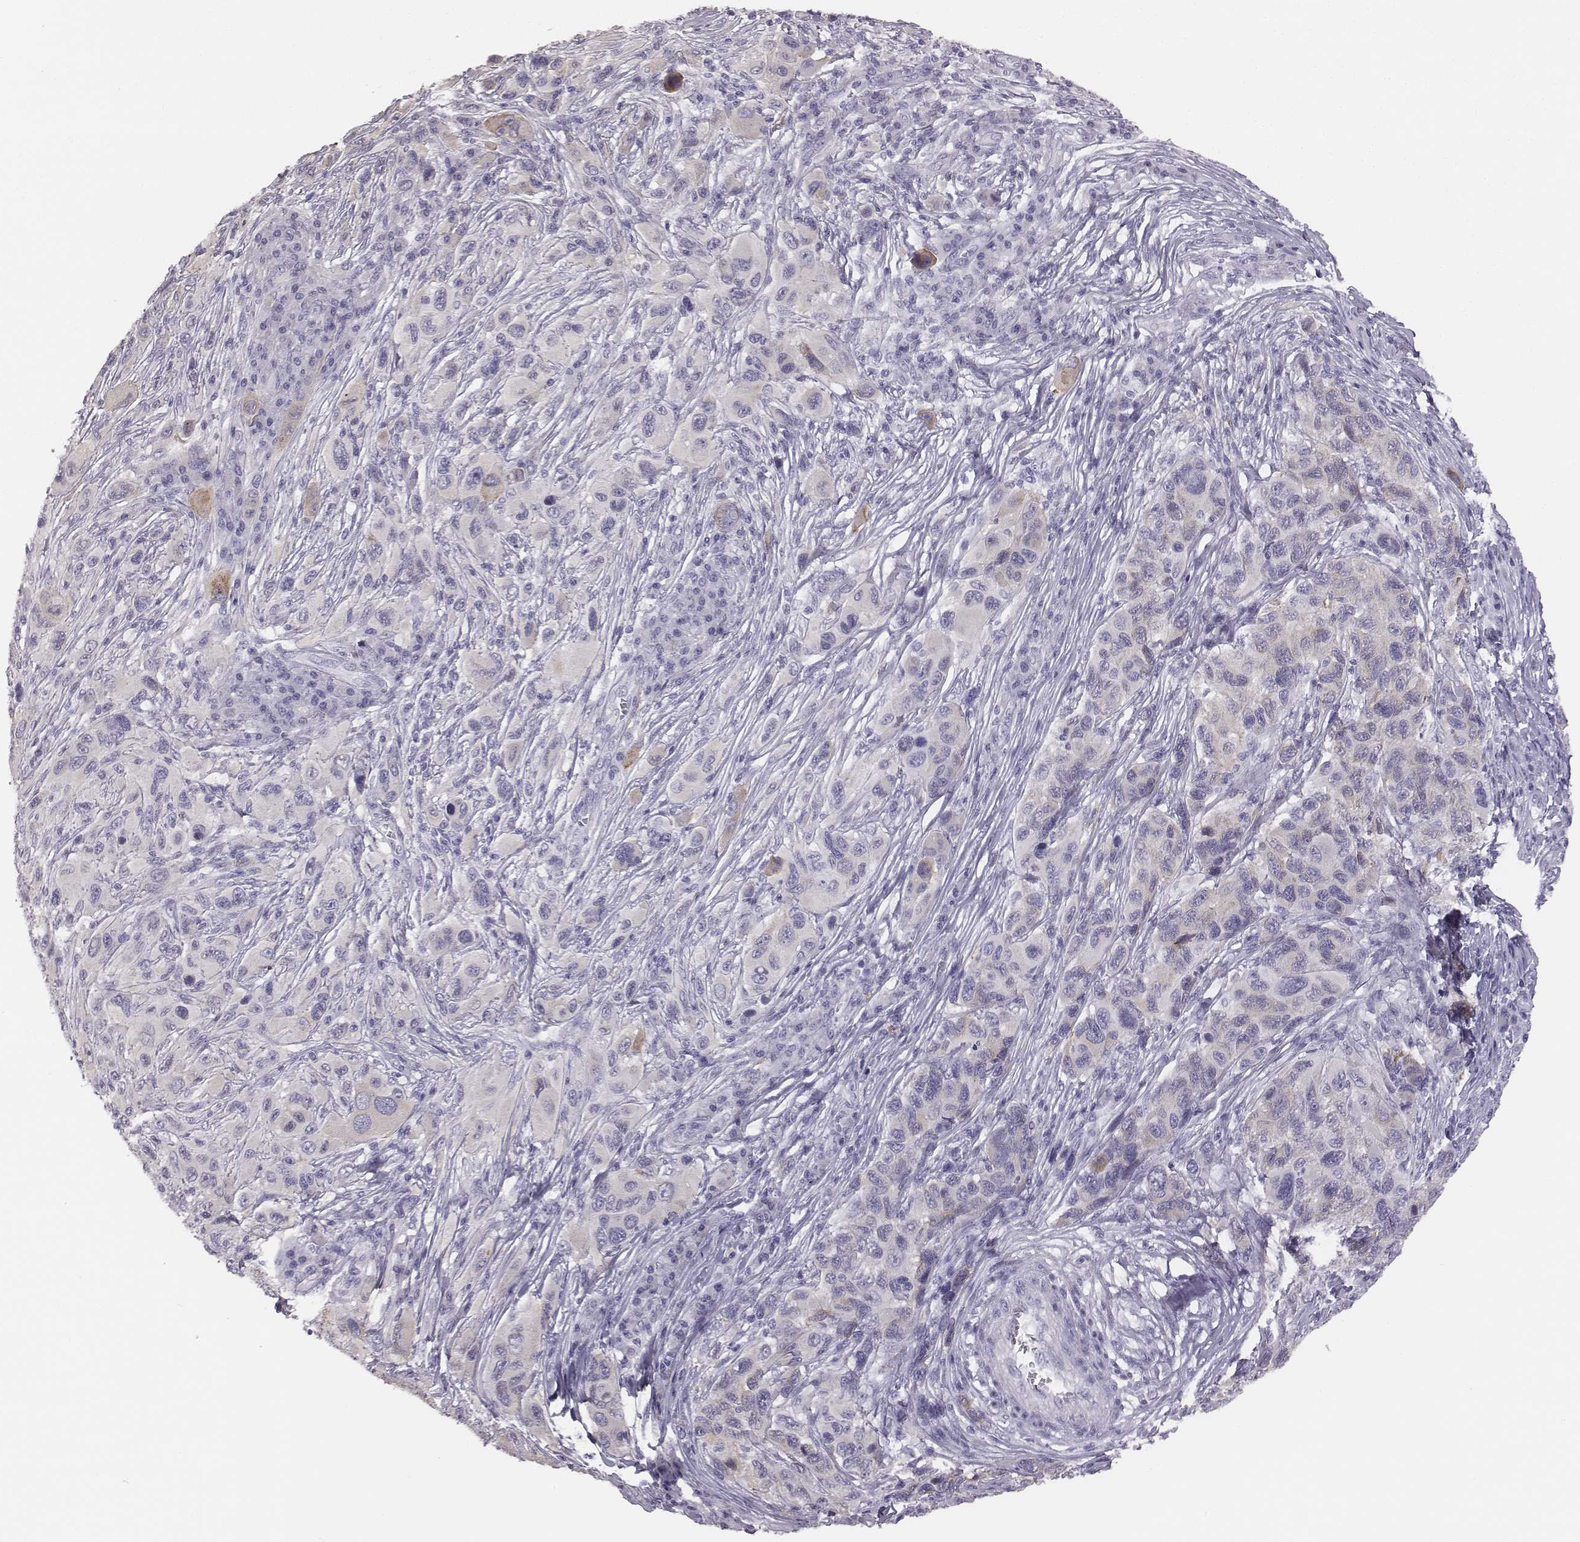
{"staining": {"intensity": "negative", "quantity": "none", "location": "none"}, "tissue": "melanoma", "cell_type": "Tumor cells", "image_type": "cancer", "snomed": [{"axis": "morphology", "description": "Malignant melanoma, NOS"}, {"axis": "topography", "description": "Skin"}], "caption": "An image of malignant melanoma stained for a protein demonstrates no brown staining in tumor cells.", "gene": "GUCA1A", "patient": {"sex": "male", "age": 53}}